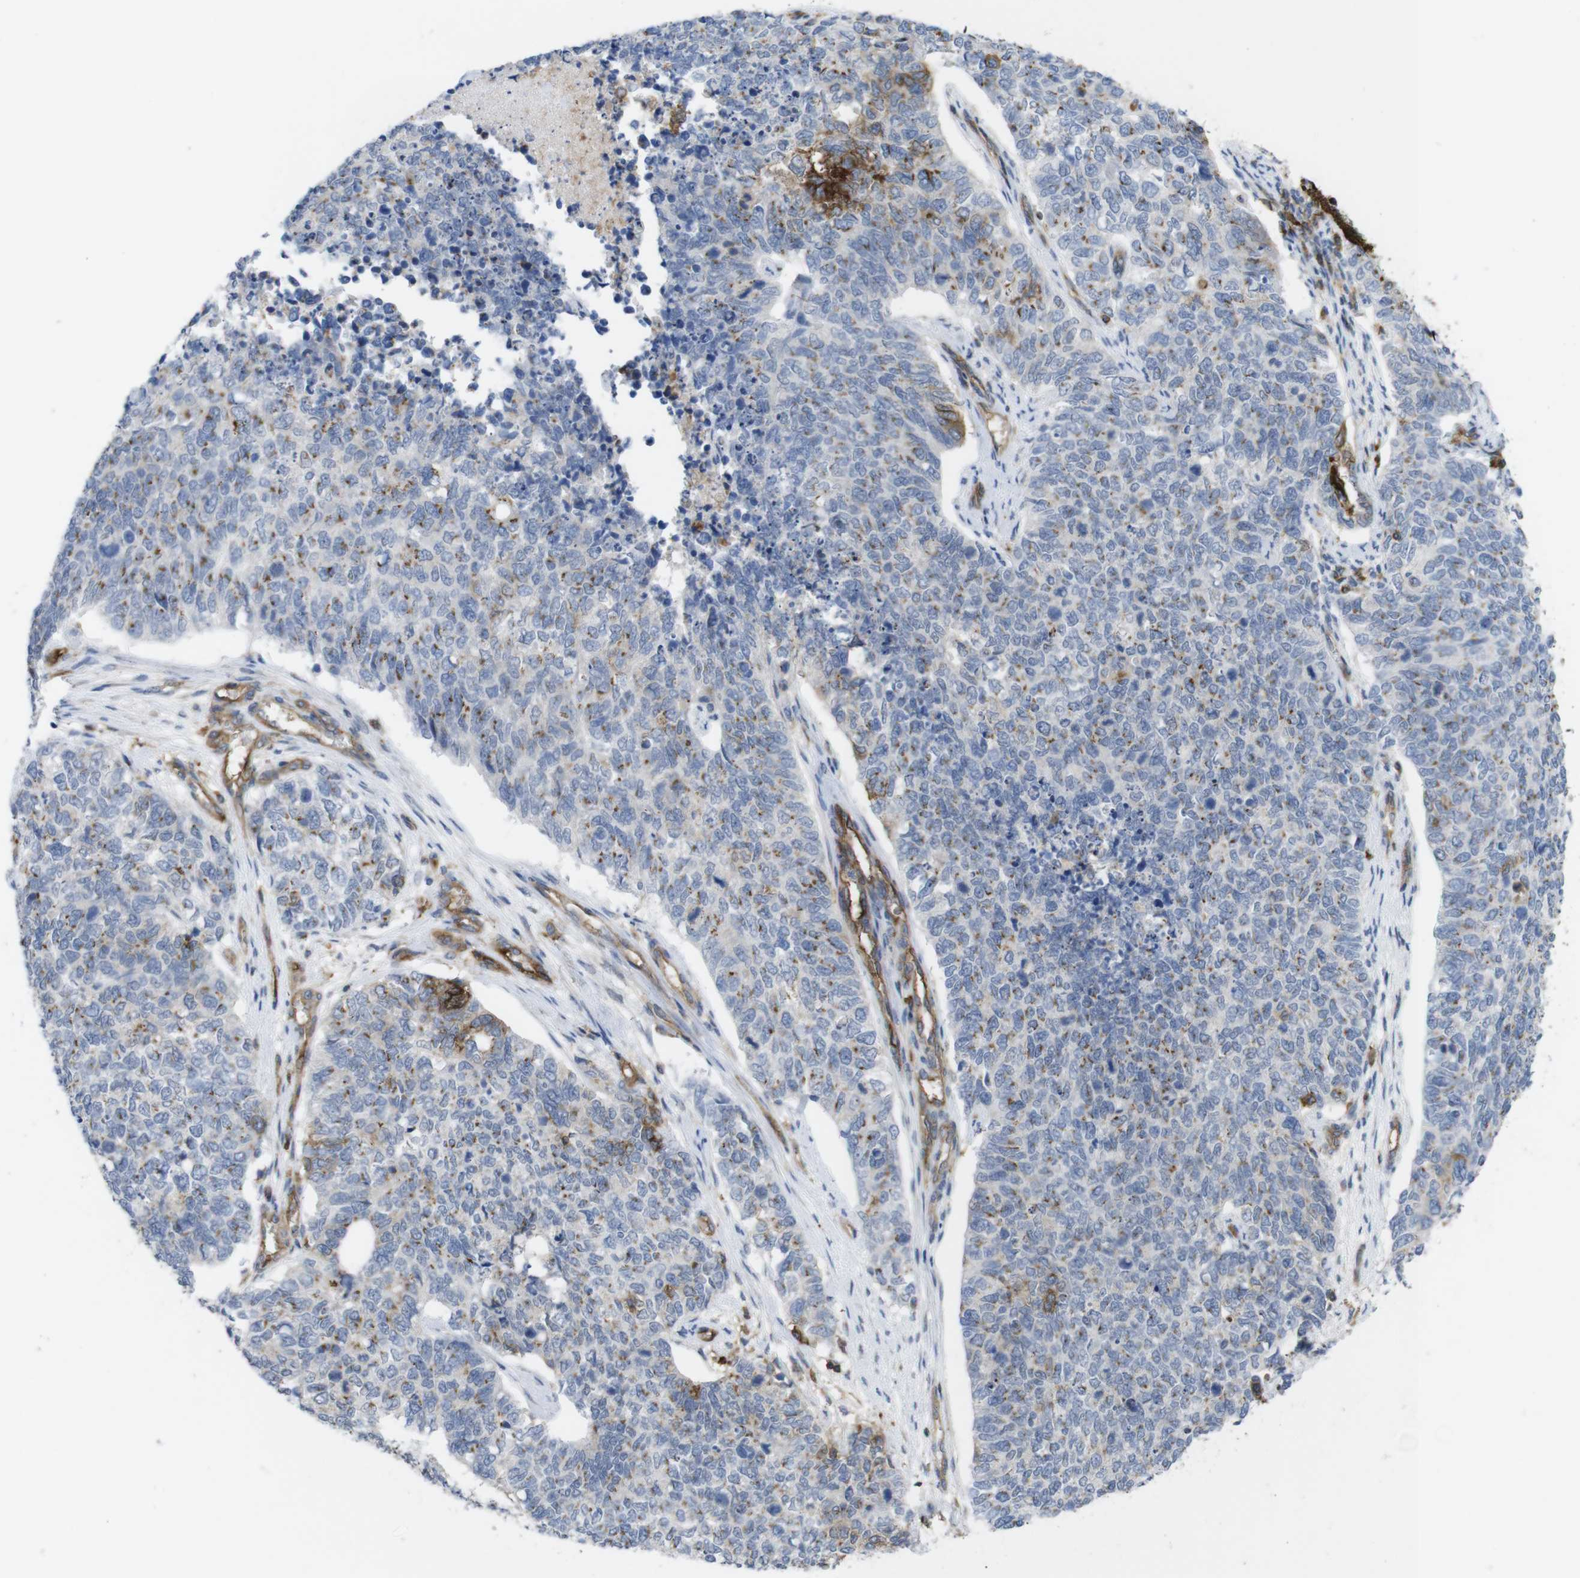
{"staining": {"intensity": "strong", "quantity": "<25%", "location": "cytoplasmic/membranous"}, "tissue": "cervical cancer", "cell_type": "Tumor cells", "image_type": "cancer", "snomed": [{"axis": "morphology", "description": "Squamous cell carcinoma, NOS"}, {"axis": "topography", "description": "Cervix"}], "caption": "Immunohistochemical staining of human cervical cancer displays medium levels of strong cytoplasmic/membranous protein positivity in about <25% of tumor cells.", "gene": "CCR6", "patient": {"sex": "female", "age": 63}}